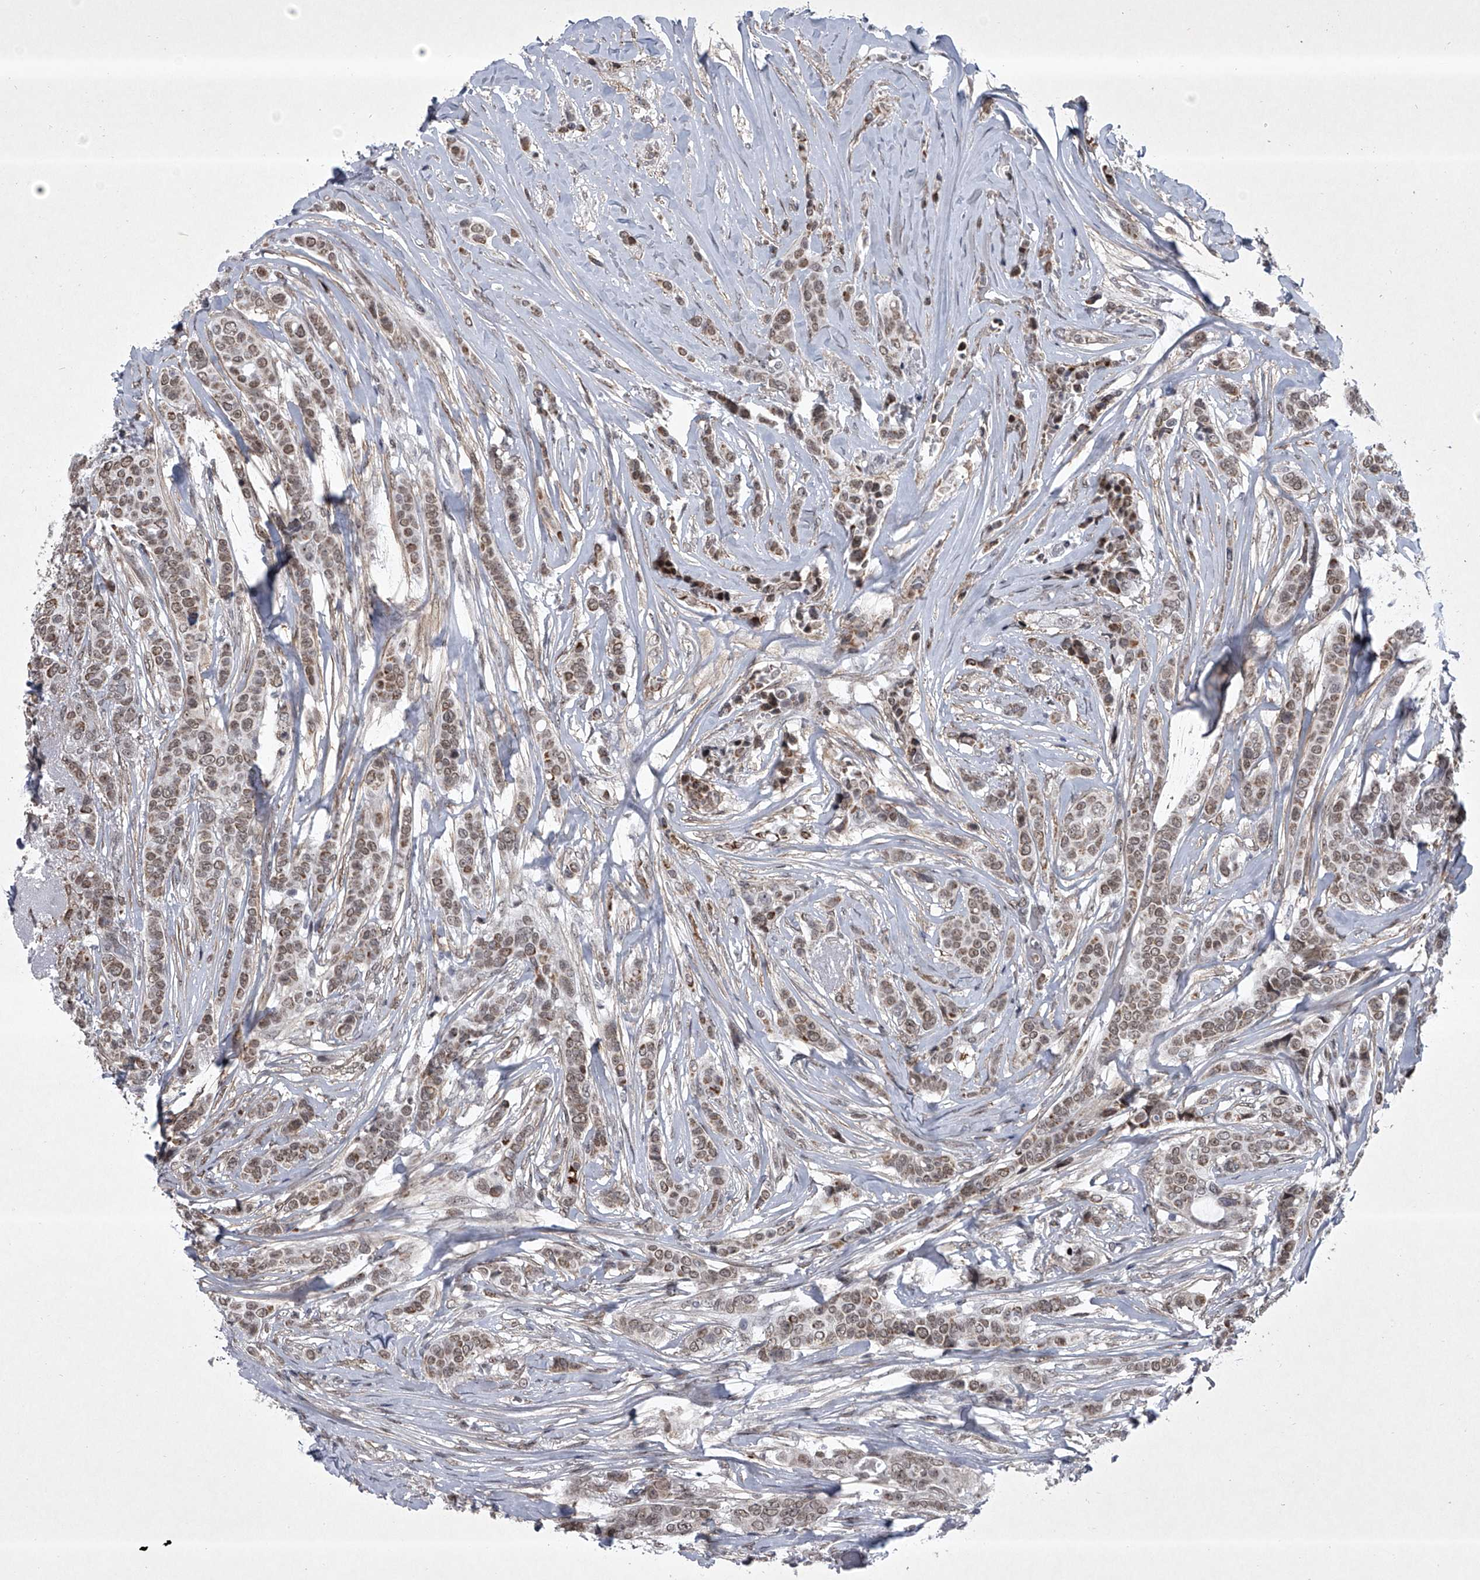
{"staining": {"intensity": "moderate", "quantity": "25%-75%", "location": "cytoplasmic/membranous,nuclear"}, "tissue": "breast cancer", "cell_type": "Tumor cells", "image_type": "cancer", "snomed": [{"axis": "morphology", "description": "Lobular carcinoma"}, {"axis": "topography", "description": "Breast"}], "caption": "Protein staining of breast lobular carcinoma tissue demonstrates moderate cytoplasmic/membranous and nuclear positivity in approximately 25%-75% of tumor cells.", "gene": "MLLT1", "patient": {"sex": "female", "age": 51}}